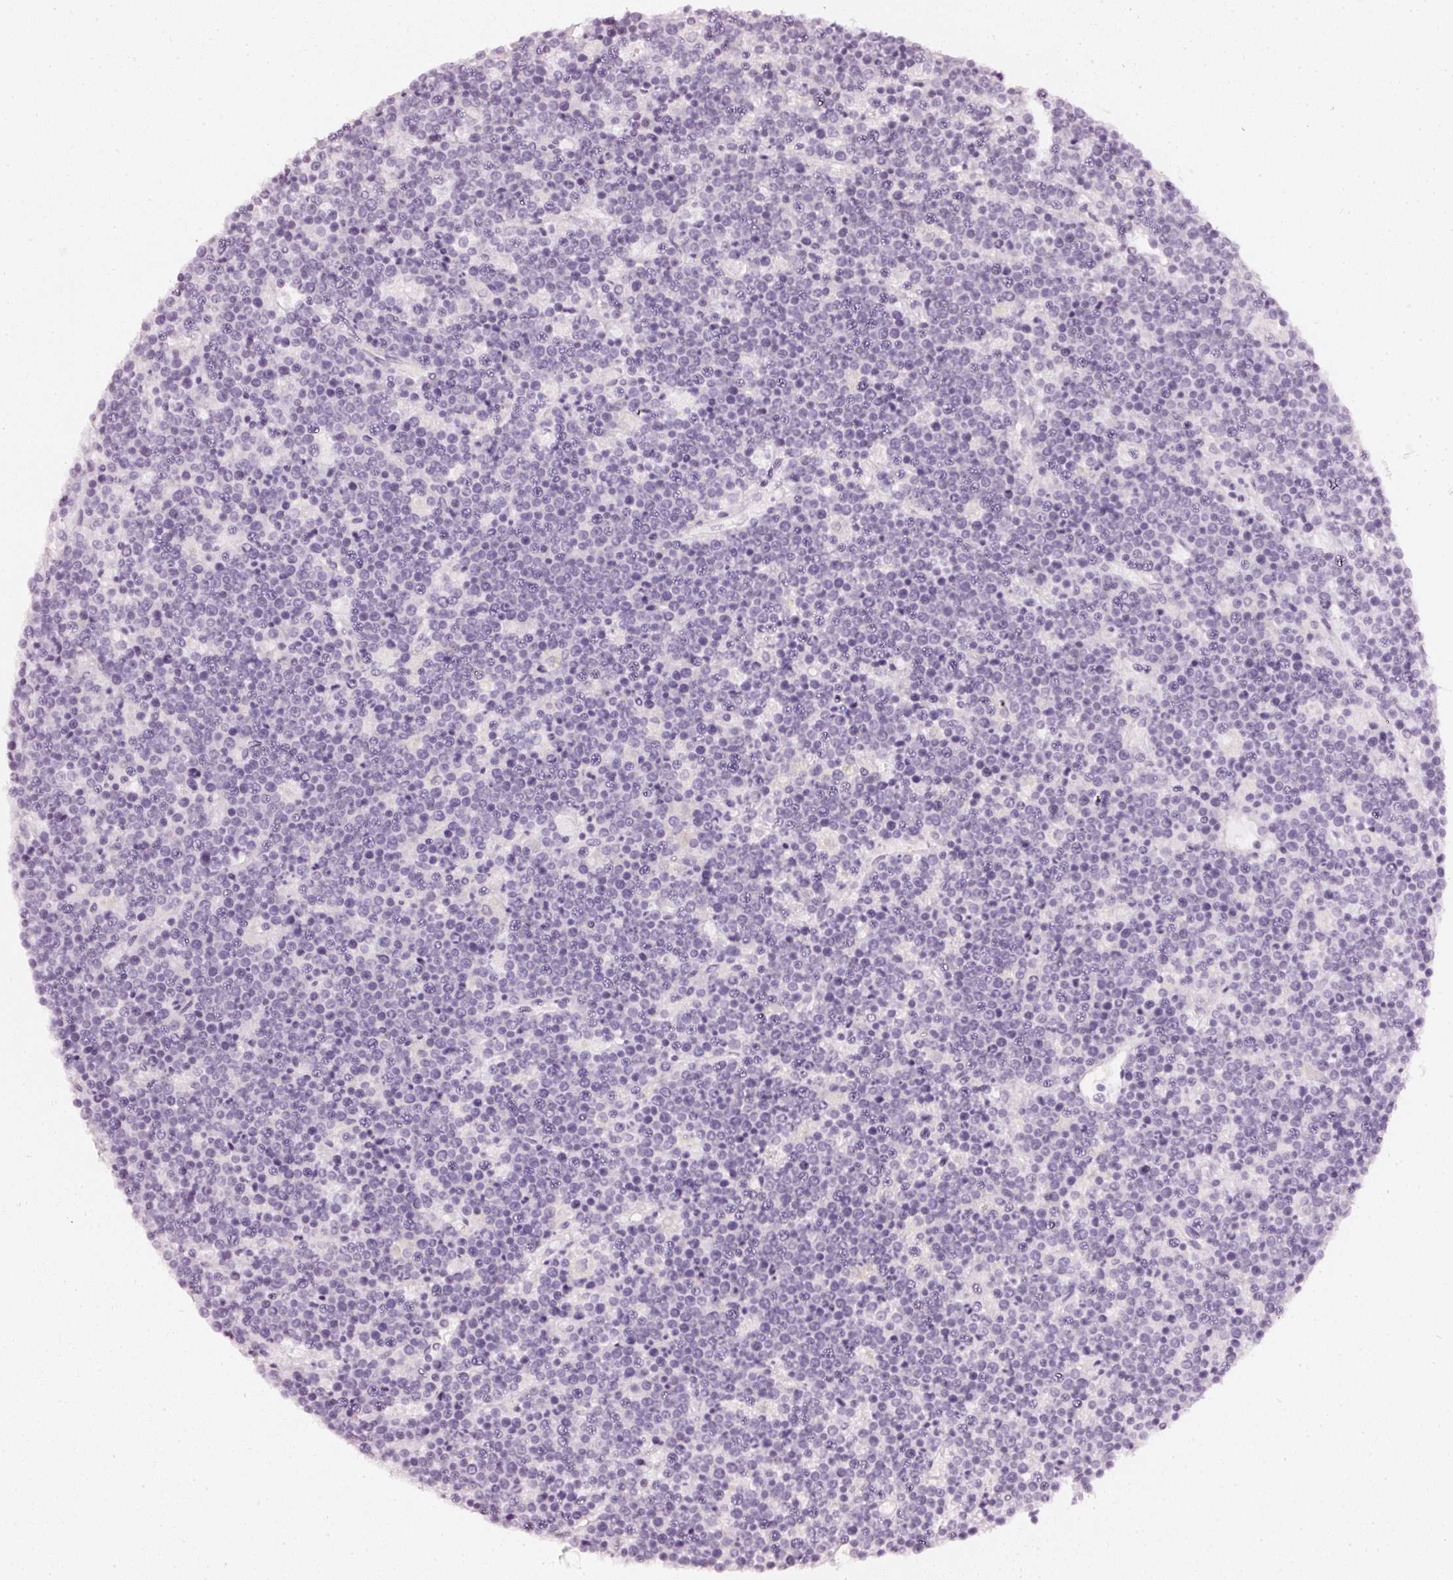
{"staining": {"intensity": "negative", "quantity": "none", "location": "none"}, "tissue": "lymphoma", "cell_type": "Tumor cells", "image_type": "cancer", "snomed": [{"axis": "morphology", "description": "Malignant lymphoma, non-Hodgkin's type, High grade"}, {"axis": "topography", "description": "Ovary"}], "caption": "The photomicrograph displays no significant positivity in tumor cells of malignant lymphoma, non-Hodgkin's type (high-grade).", "gene": "CNP", "patient": {"sex": "female", "age": 56}}